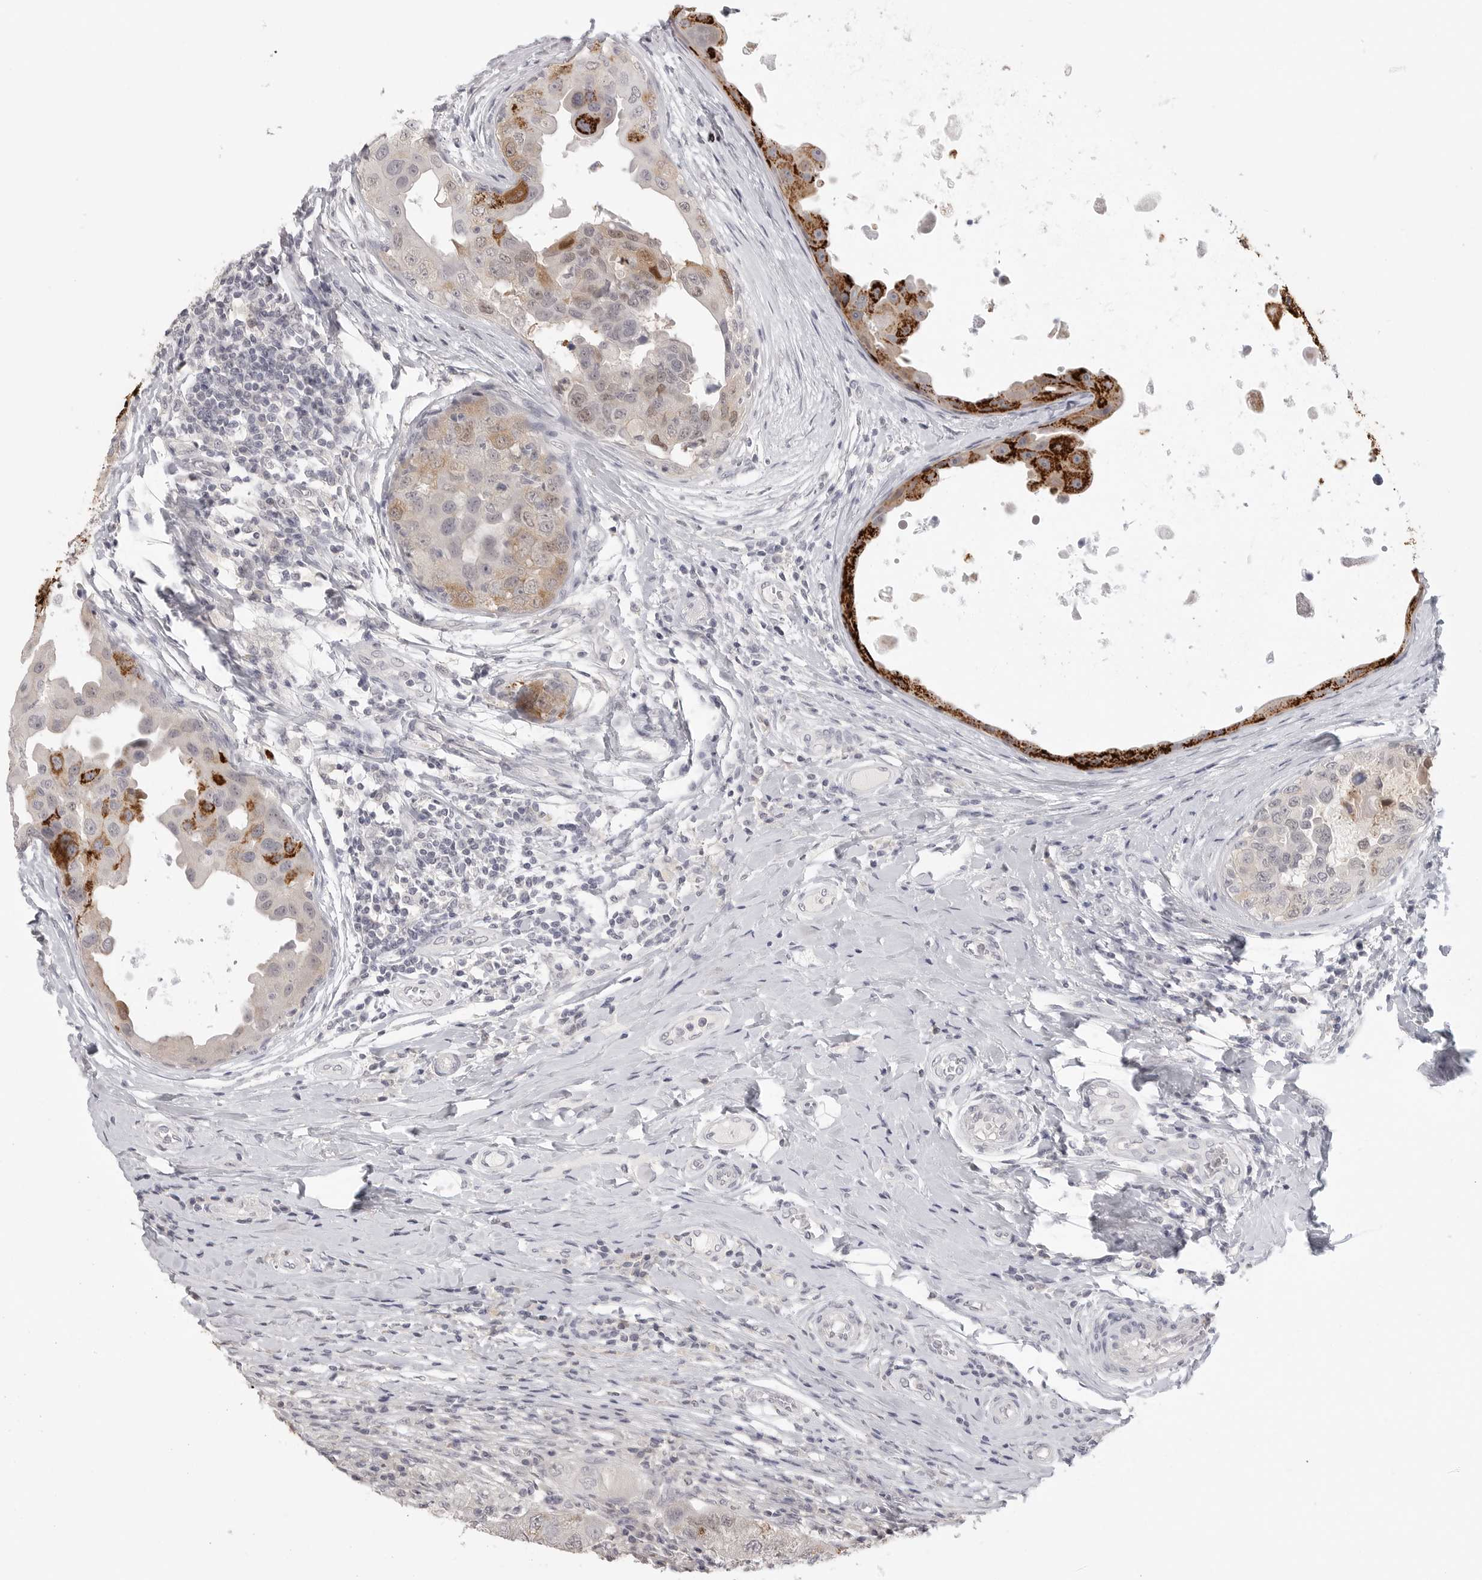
{"staining": {"intensity": "strong", "quantity": "<25%", "location": "cytoplasmic/membranous"}, "tissue": "breast cancer", "cell_type": "Tumor cells", "image_type": "cancer", "snomed": [{"axis": "morphology", "description": "Duct carcinoma"}, {"axis": "topography", "description": "Breast"}], "caption": "Invasive ductal carcinoma (breast) stained with immunohistochemistry (IHC) displays strong cytoplasmic/membranous staining in about <25% of tumor cells. Nuclei are stained in blue.", "gene": "HMGCS2", "patient": {"sex": "female", "age": 27}}